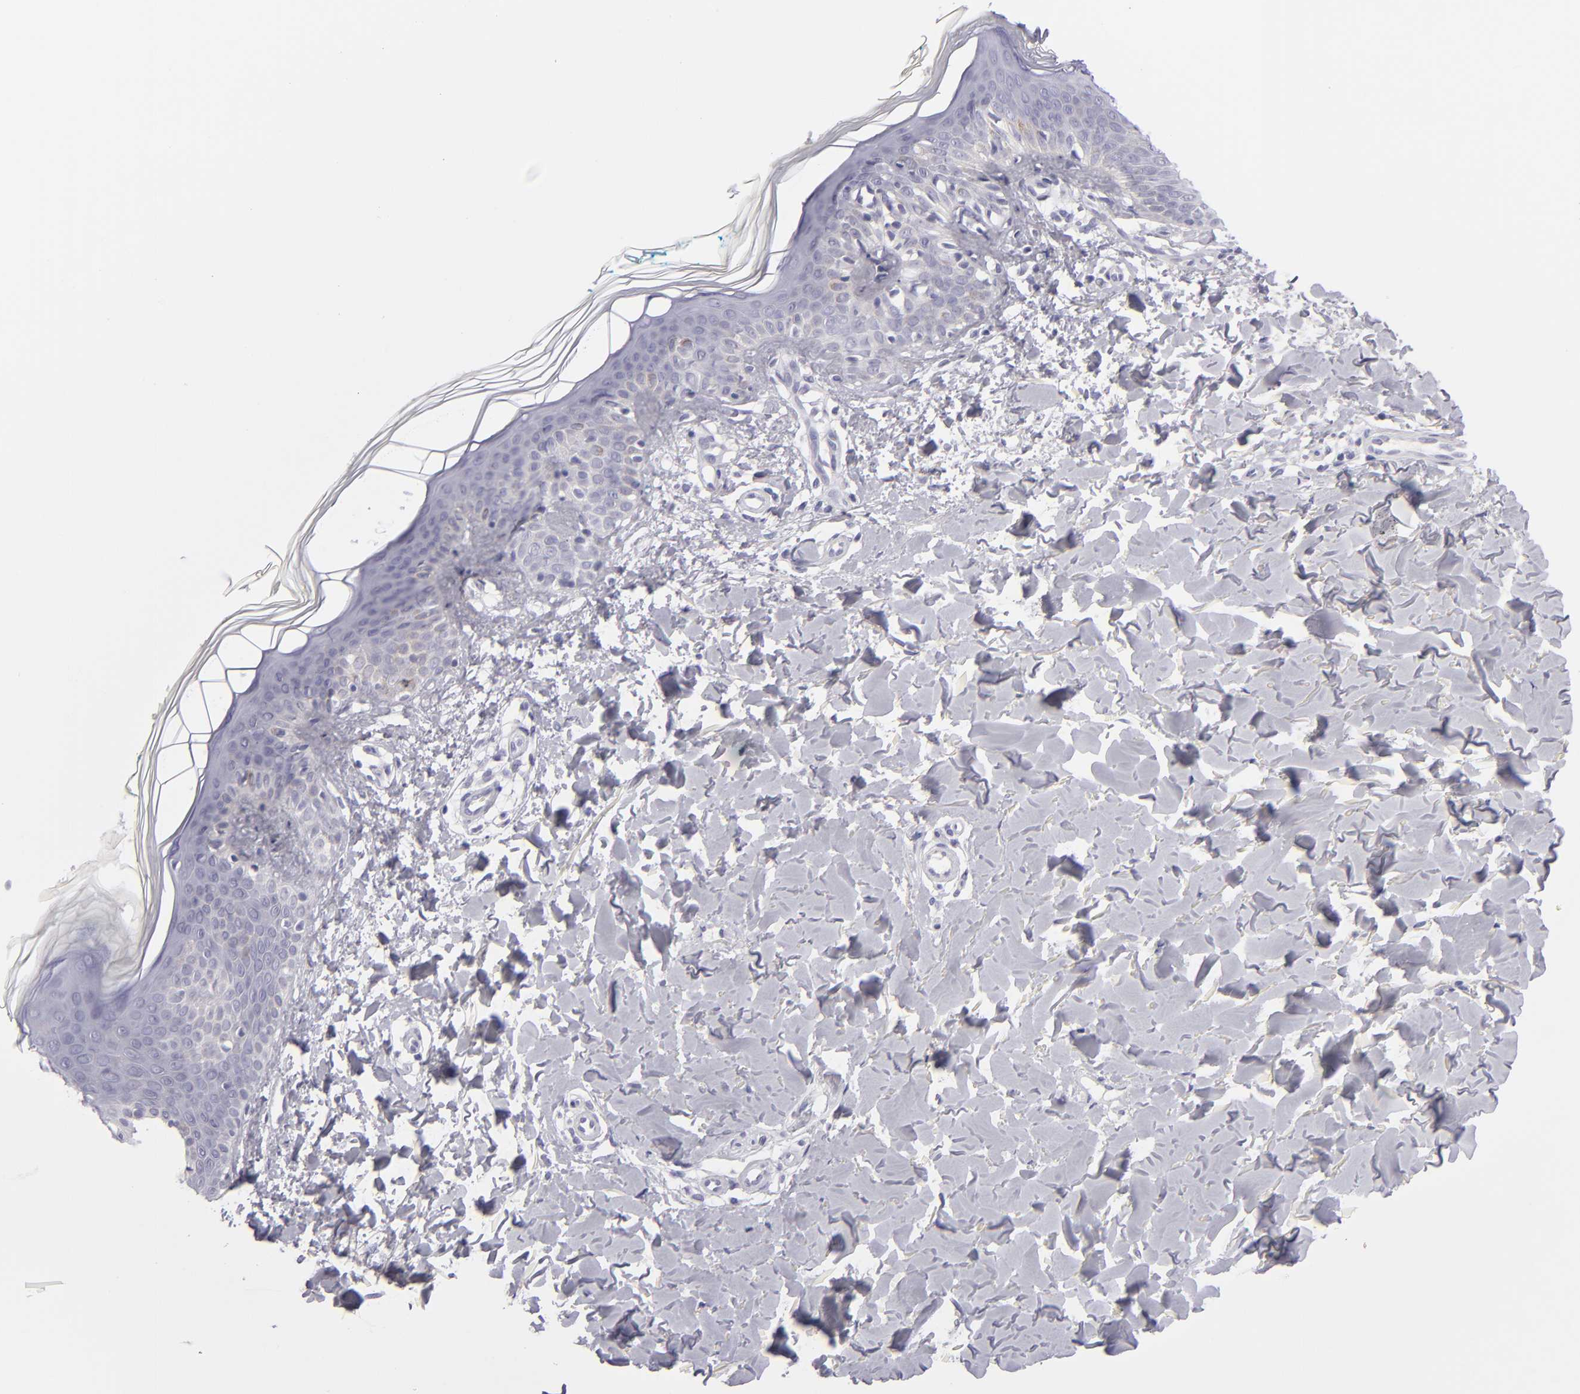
{"staining": {"intensity": "negative", "quantity": "none", "location": "none"}, "tissue": "skin", "cell_type": "Fibroblasts", "image_type": "normal", "snomed": [{"axis": "morphology", "description": "Normal tissue, NOS"}, {"axis": "topography", "description": "Skin"}], "caption": "Immunohistochemistry (IHC) photomicrograph of unremarkable skin: skin stained with DAB demonstrates no significant protein expression in fibroblasts. (Stains: DAB (3,3'-diaminobenzidine) immunohistochemistry with hematoxylin counter stain, Microscopy: brightfield microscopy at high magnification).", "gene": "TNNC1", "patient": {"sex": "male", "age": 32}}